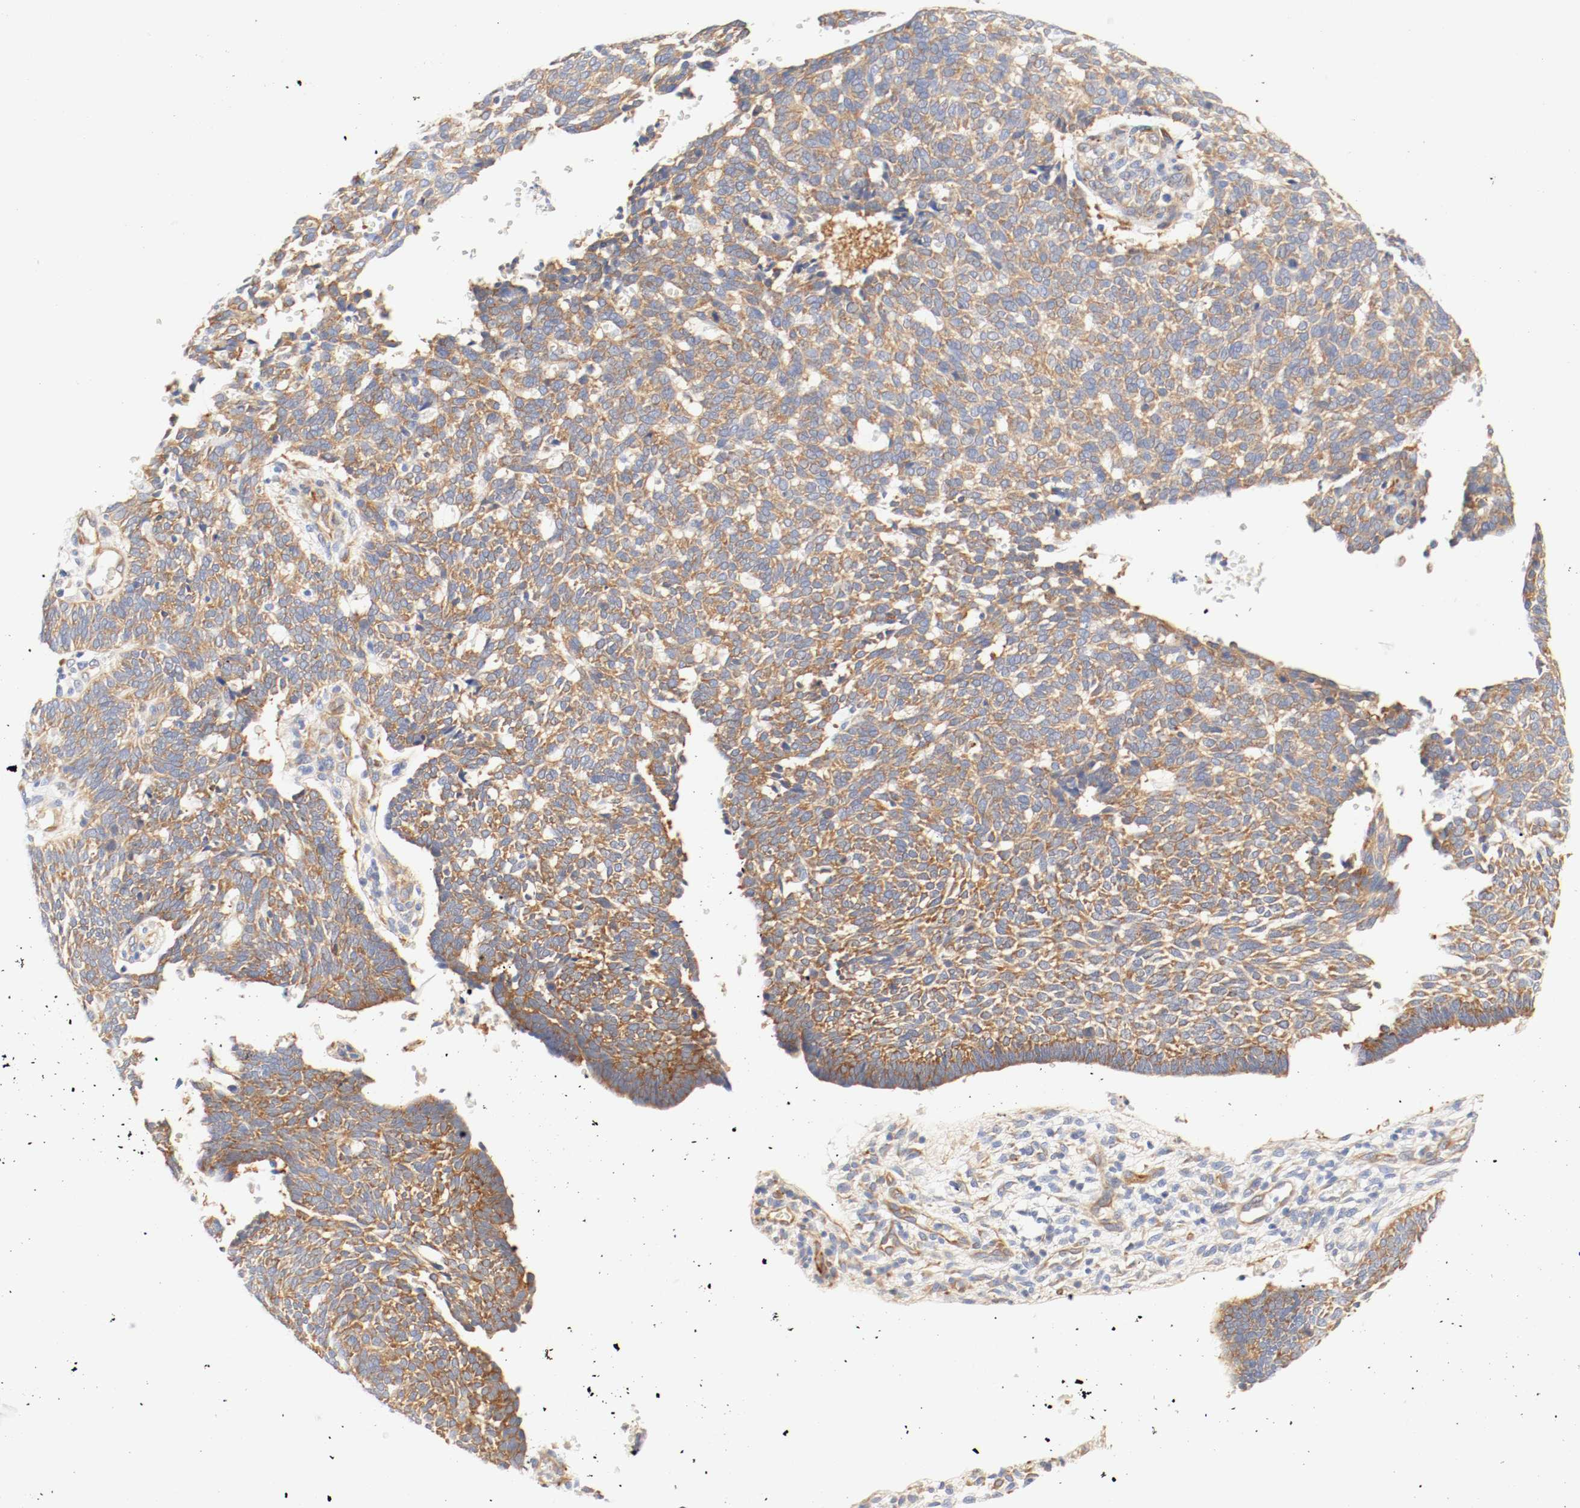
{"staining": {"intensity": "strong", "quantity": ">75%", "location": "cytoplasmic/membranous"}, "tissue": "skin cancer", "cell_type": "Tumor cells", "image_type": "cancer", "snomed": [{"axis": "morphology", "description": "Normal tissue, NOS"}, {"axis": "morphology", "description": "Basal cell carcinoma"}, {"axis": "topography", "description": "Skin"}], "caption": "DAB immunohistochemical staining of skin basal cell carcinoma exhibits strong cytoplasmic/membranous protein expression in approximately >75% of tumor cells.", "gene": "GIT1", "patient": {"sex": "male", "age": 87}}